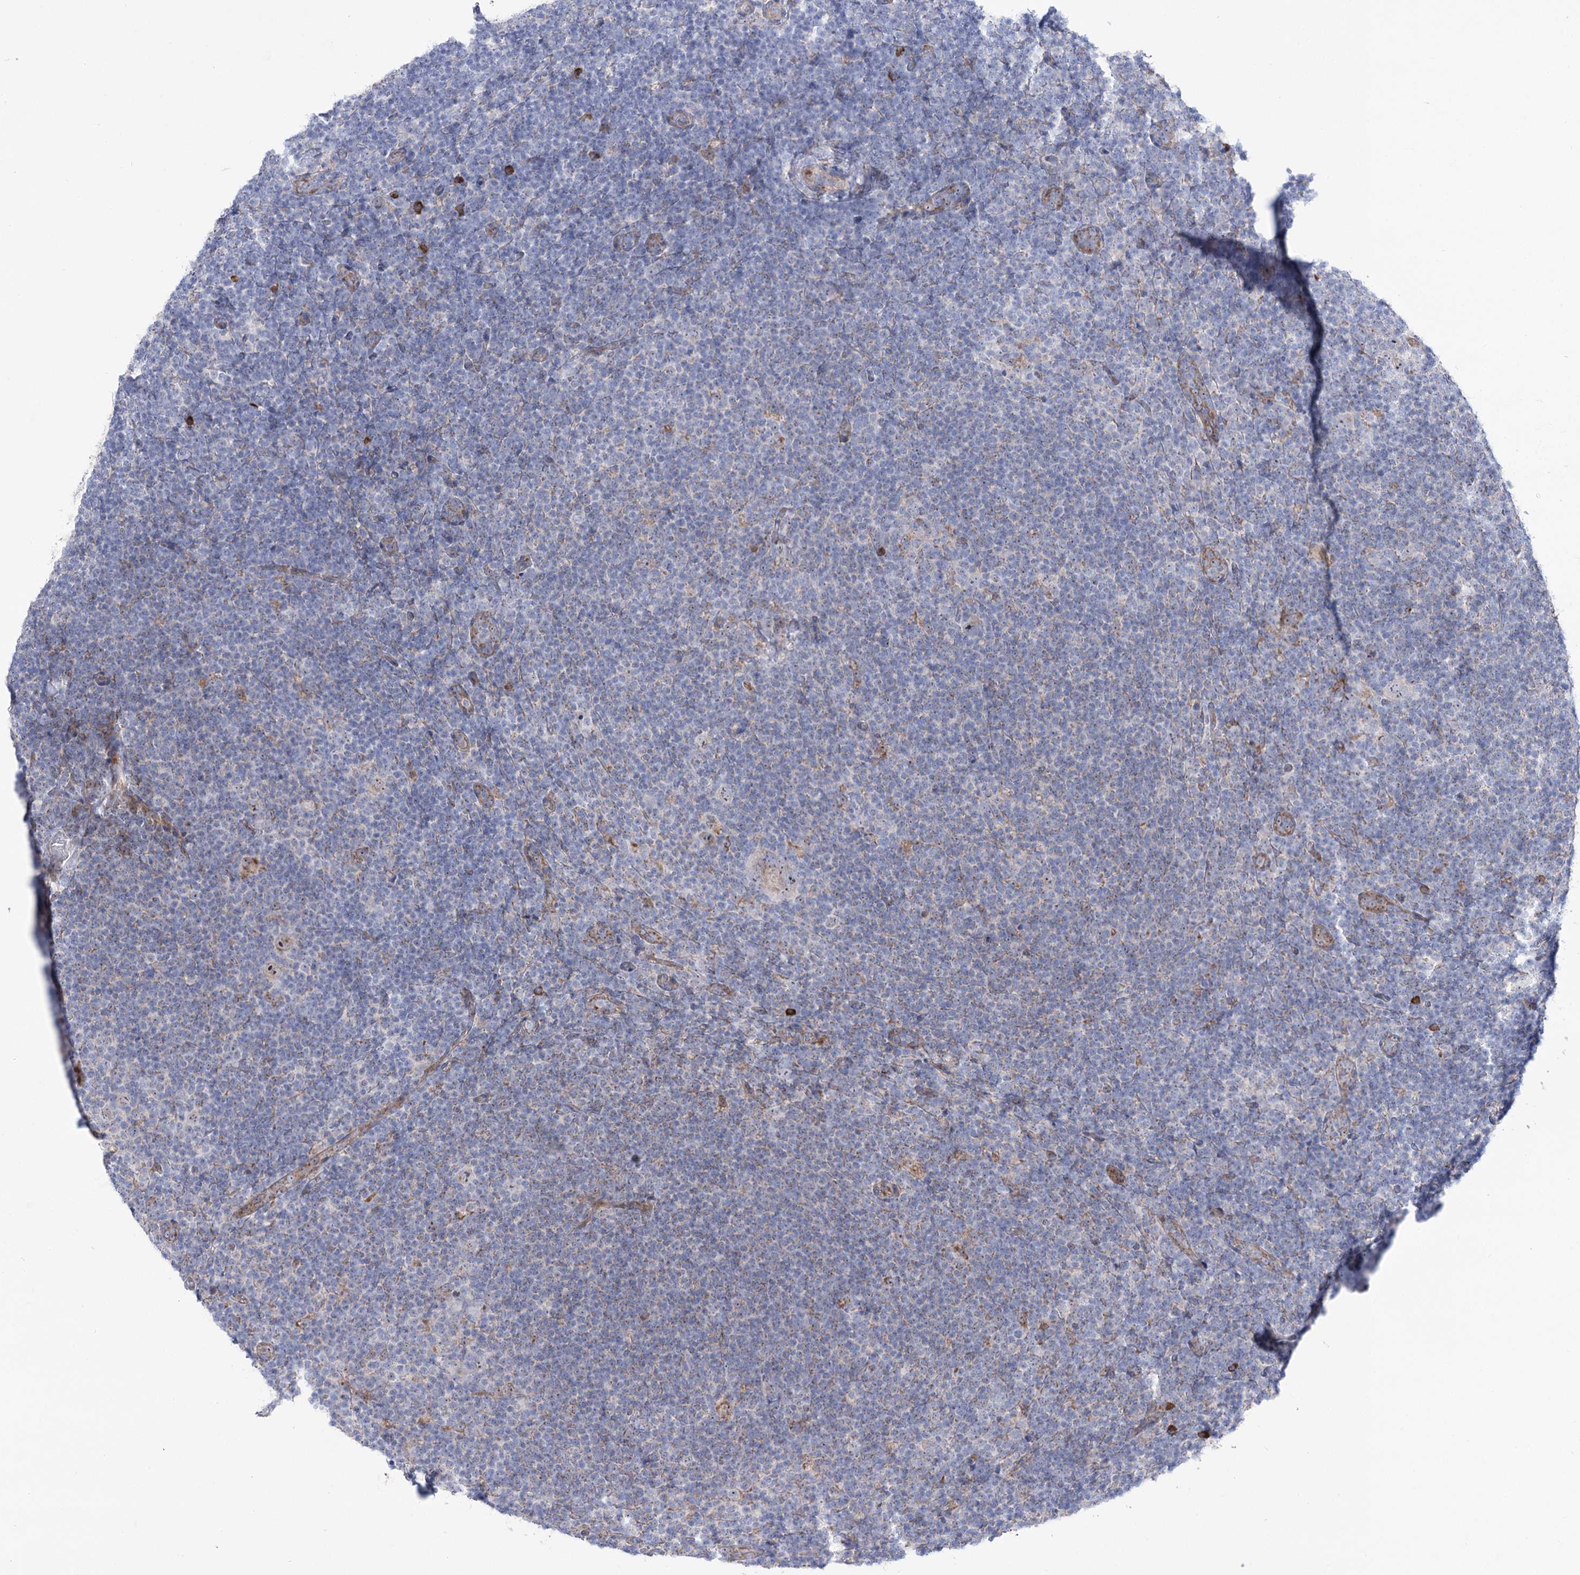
{"staining": {"intensity": "moderate", "quantity": "25%-75%", "location": "nuclear"}, "tissue": "lymphoma", "cell_type": "Tumor cells", "image_type": "cancer", "snomed": [{"axis": "morphology", "description": "Hodgkin's disease, NOS"}, {"axis": "topography", "description": "Lymph node"}], "caption": "Immunohistochemical staining of human Hodgkin's disease demonstrates moderate nuclear protein staining in approximately 25%-75% of tumor cells.", "gene": "METTL5", "patient": {"sex": "female", "age": 57}}